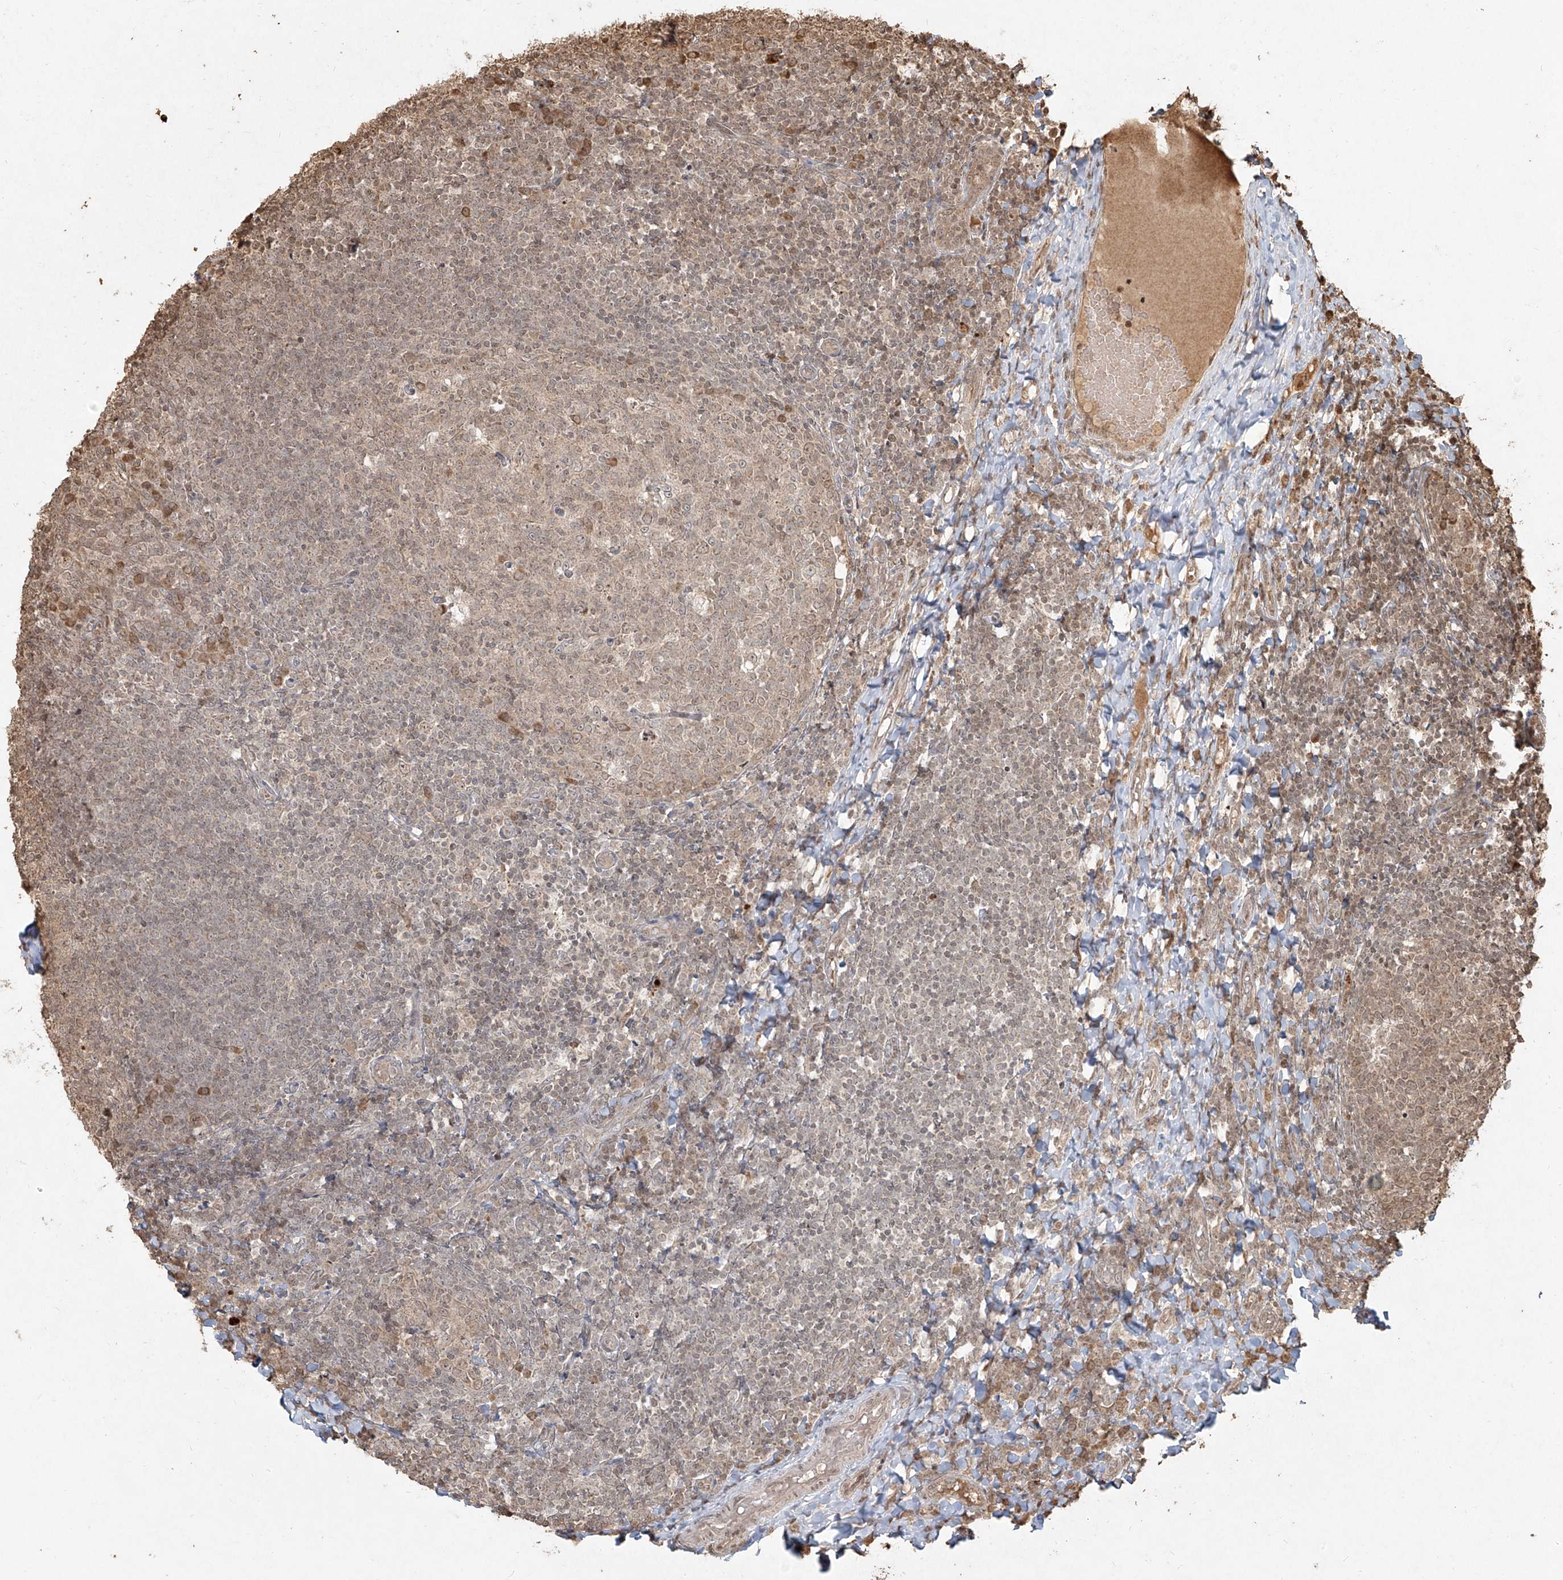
{"staining": {"intensity": "weak", "quantity": ">75%", "location": "cytoplasmic/membranous,nuclear"}, "tissue": "tonsil", "cell_type": "Germinal center cells", "image_type": "normal", "snomed": [{"axis": "morphology", "description": "Normal tissue, NOS"}, {"axis": "topography", "description": "Tonsil"}], "caption": "Immunohistochemistry of normal tonsil shows low levels of weak cytoplasmic/membranous,nuclear staining in about >75% of germinal center cells. (DAB (3,3'-diaminobenzidine) IHC, brown staining for protein, blue staining for nuclei).", "gene": "UBE2K", "patient": {"sex": "female", "age": 19}}